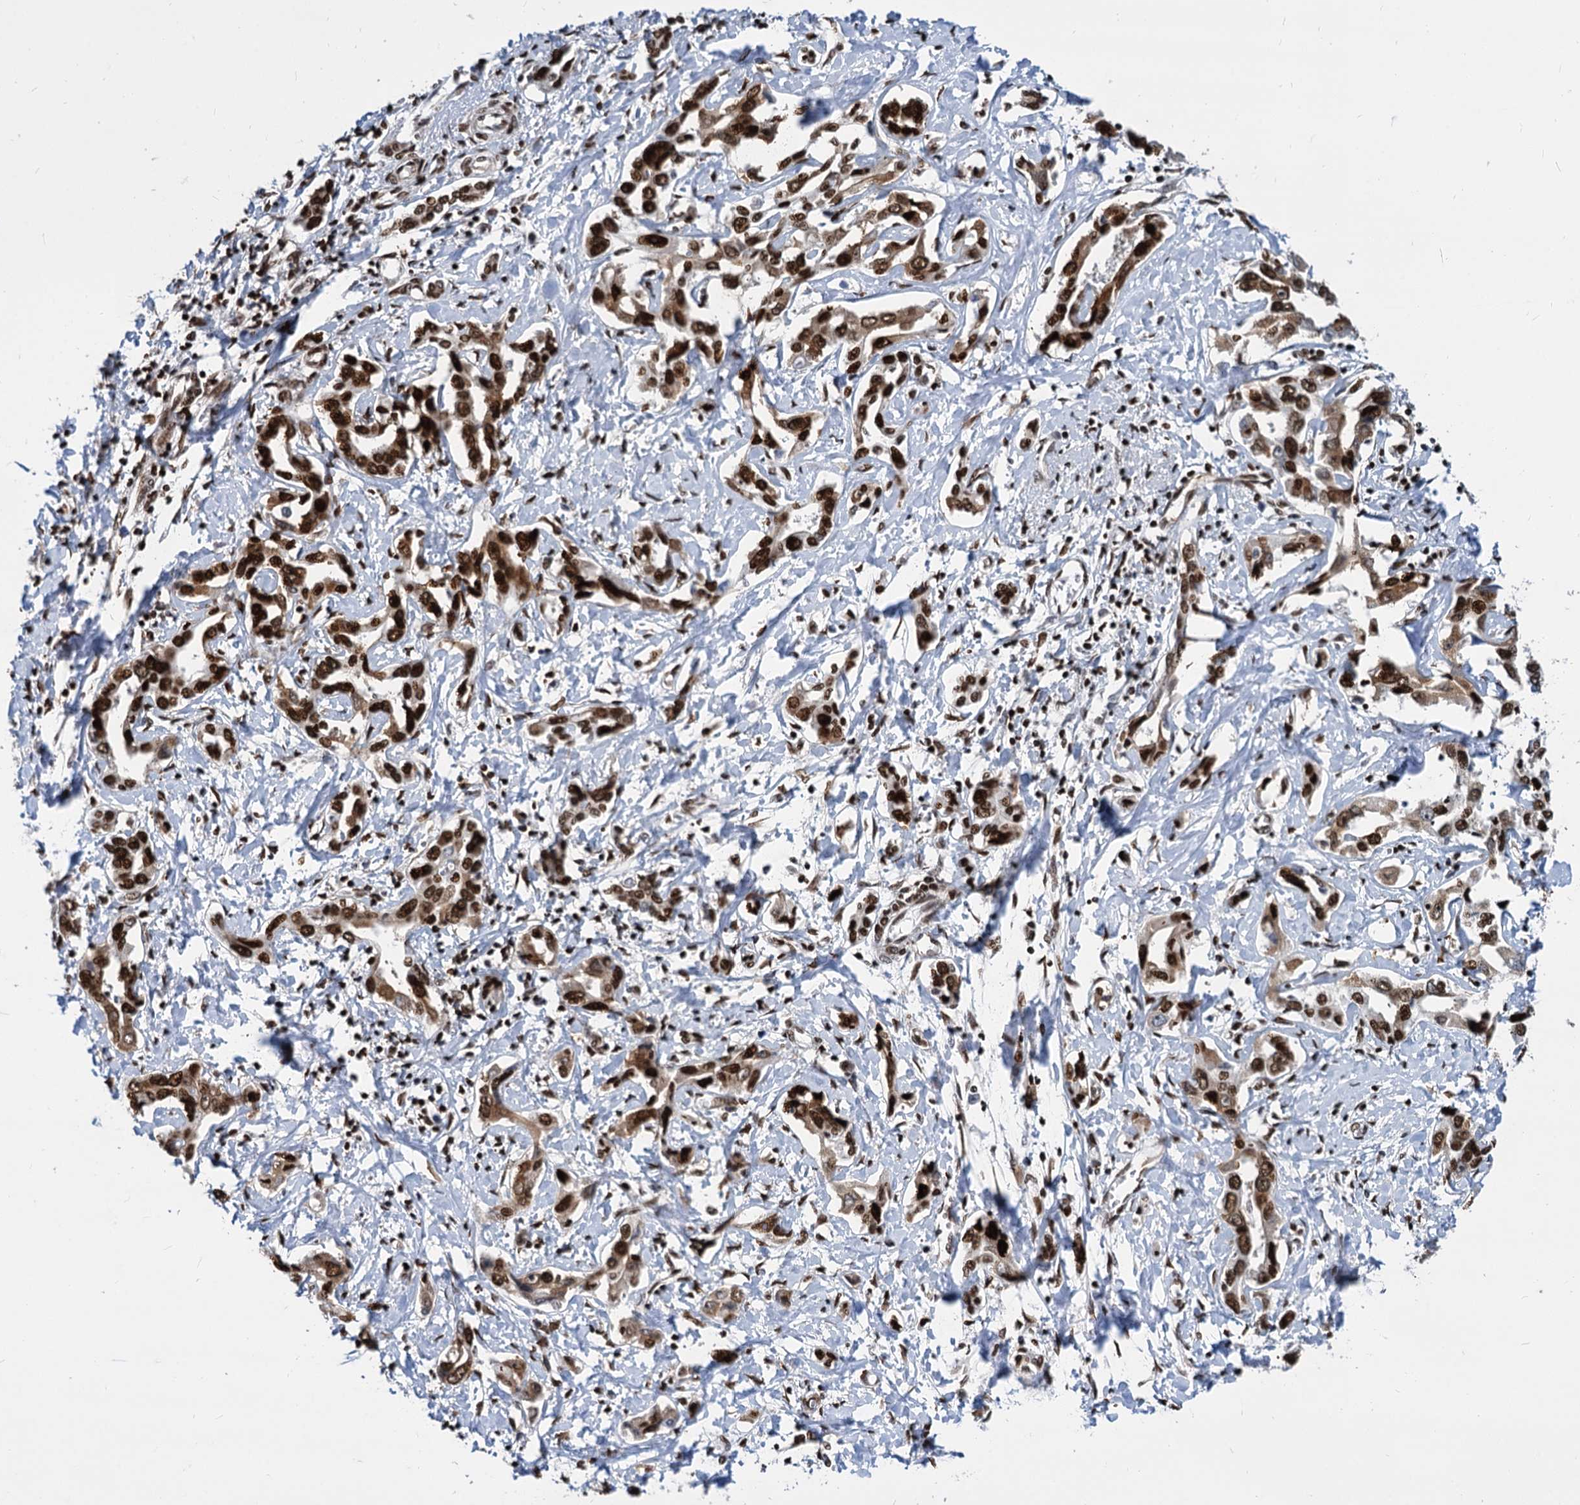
{"staining": {"intensity": "strong", "quantity": ">75%", "location": "nuclear"}, "tissue": "liver cancer", "cell_type": "Tumor cells", "image_type": "cancer", "snomed": [{"axis": "morphology", "description": "Cholangiocarcinoma"}, {"axis": "topography", "description": "Liver"}], "caption": "Protein staining by IHC exhibits strong nuclear expression in approximately >75% of tumor cells in cholangiocarcinoma (liver). (Stains: DAB in brown, nuclei in blue, Microscopy: brightfield microscopy at high magnification).", "gene": "MECP2", "patient": {"sex": "male", "age": 59}}